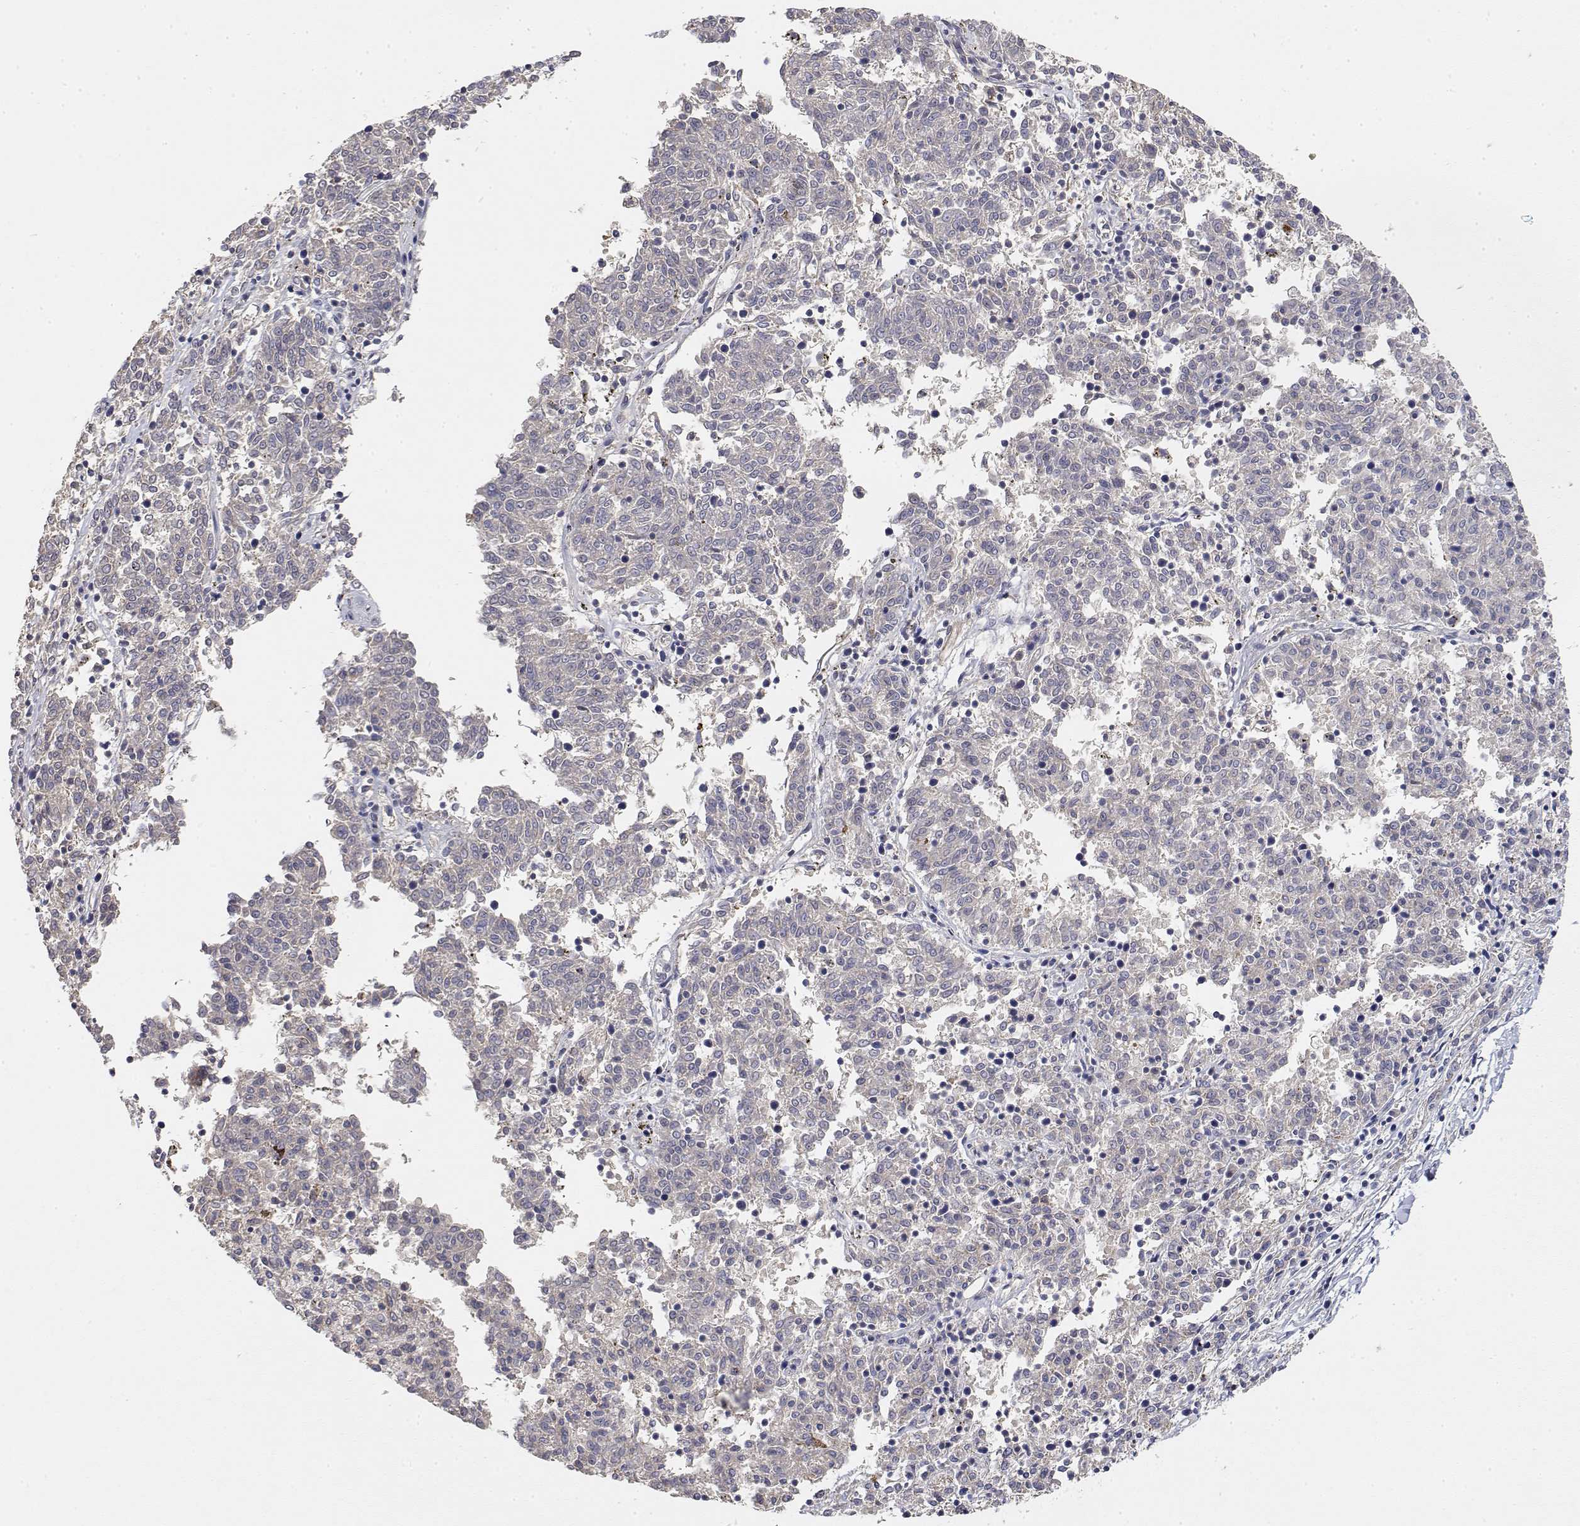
{"staining": {"intensity": "negative", "quantity": "none", "location": "none"}, "tissue": "melanoma", "cell_type": "Tumor cells", "image_type": "cancer", "snomed": [{"axis": "morphology", "description": "Malignant melanoma, NOS"}, {"axis": "topography", "description": "Skin"}], "caption": "The micrograph exhibits no staining of tumor cells in malignant melanoma.", "gene": "LONRF3", "patient": {"sex": "female", "age": 72}}